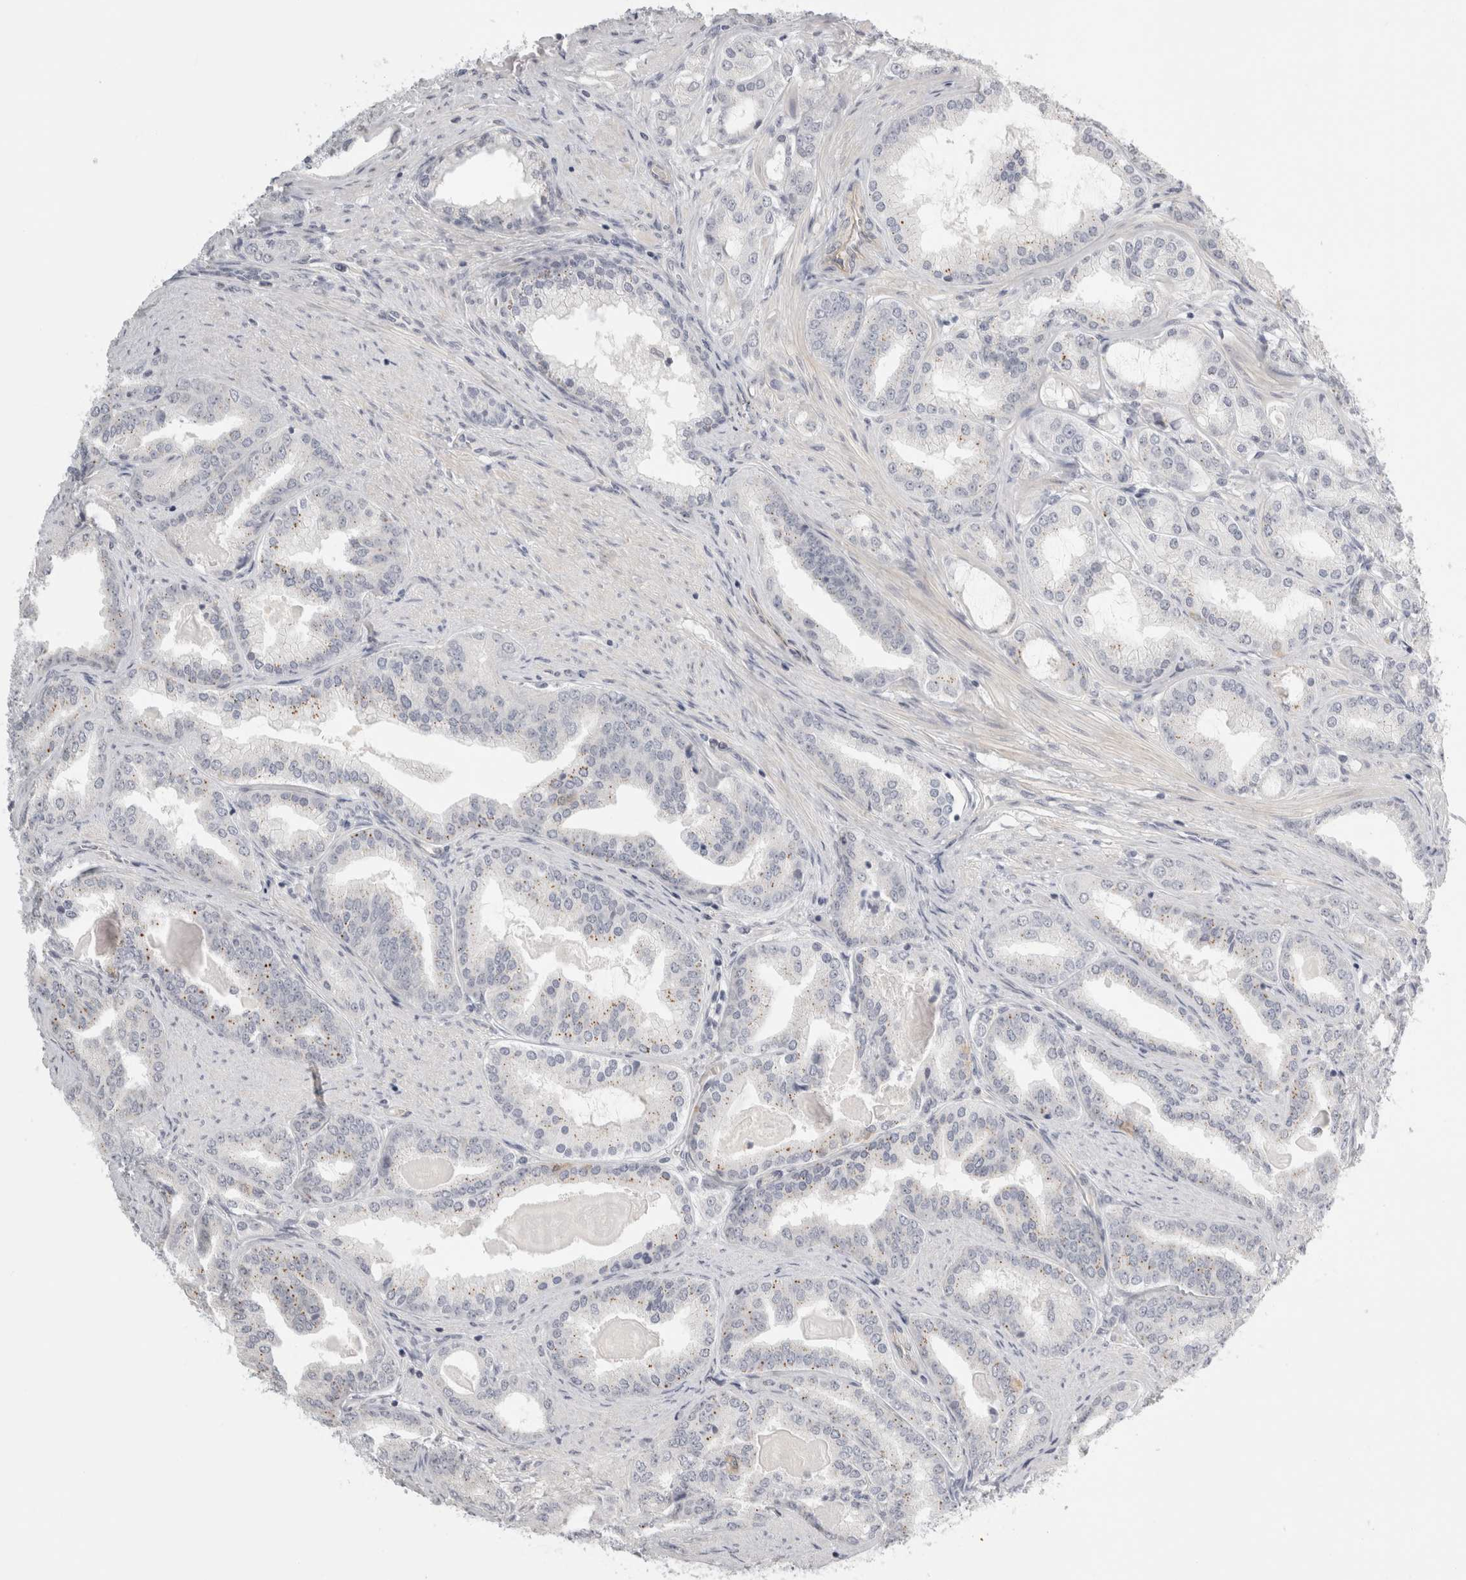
{"staining": {"intensity": "negative", "quantity": "none", "location": "none"}, "tissue": "prostate cancer", "cell_type": "Tumor cells", "image_type": "cancer", "snomed": [{"axis": "morphology", "description": "Adenocarcinoma, High grade"}, {"axis": "topography", "description": "Prostate"}], "caption": "An immunohistochemistry (IHC) image of prostate cancer is shown. There is no staining in tumor cells of prostate cancer.", "gene": "FBLIM1", "patient": {"sex": "male", "age": 60}}